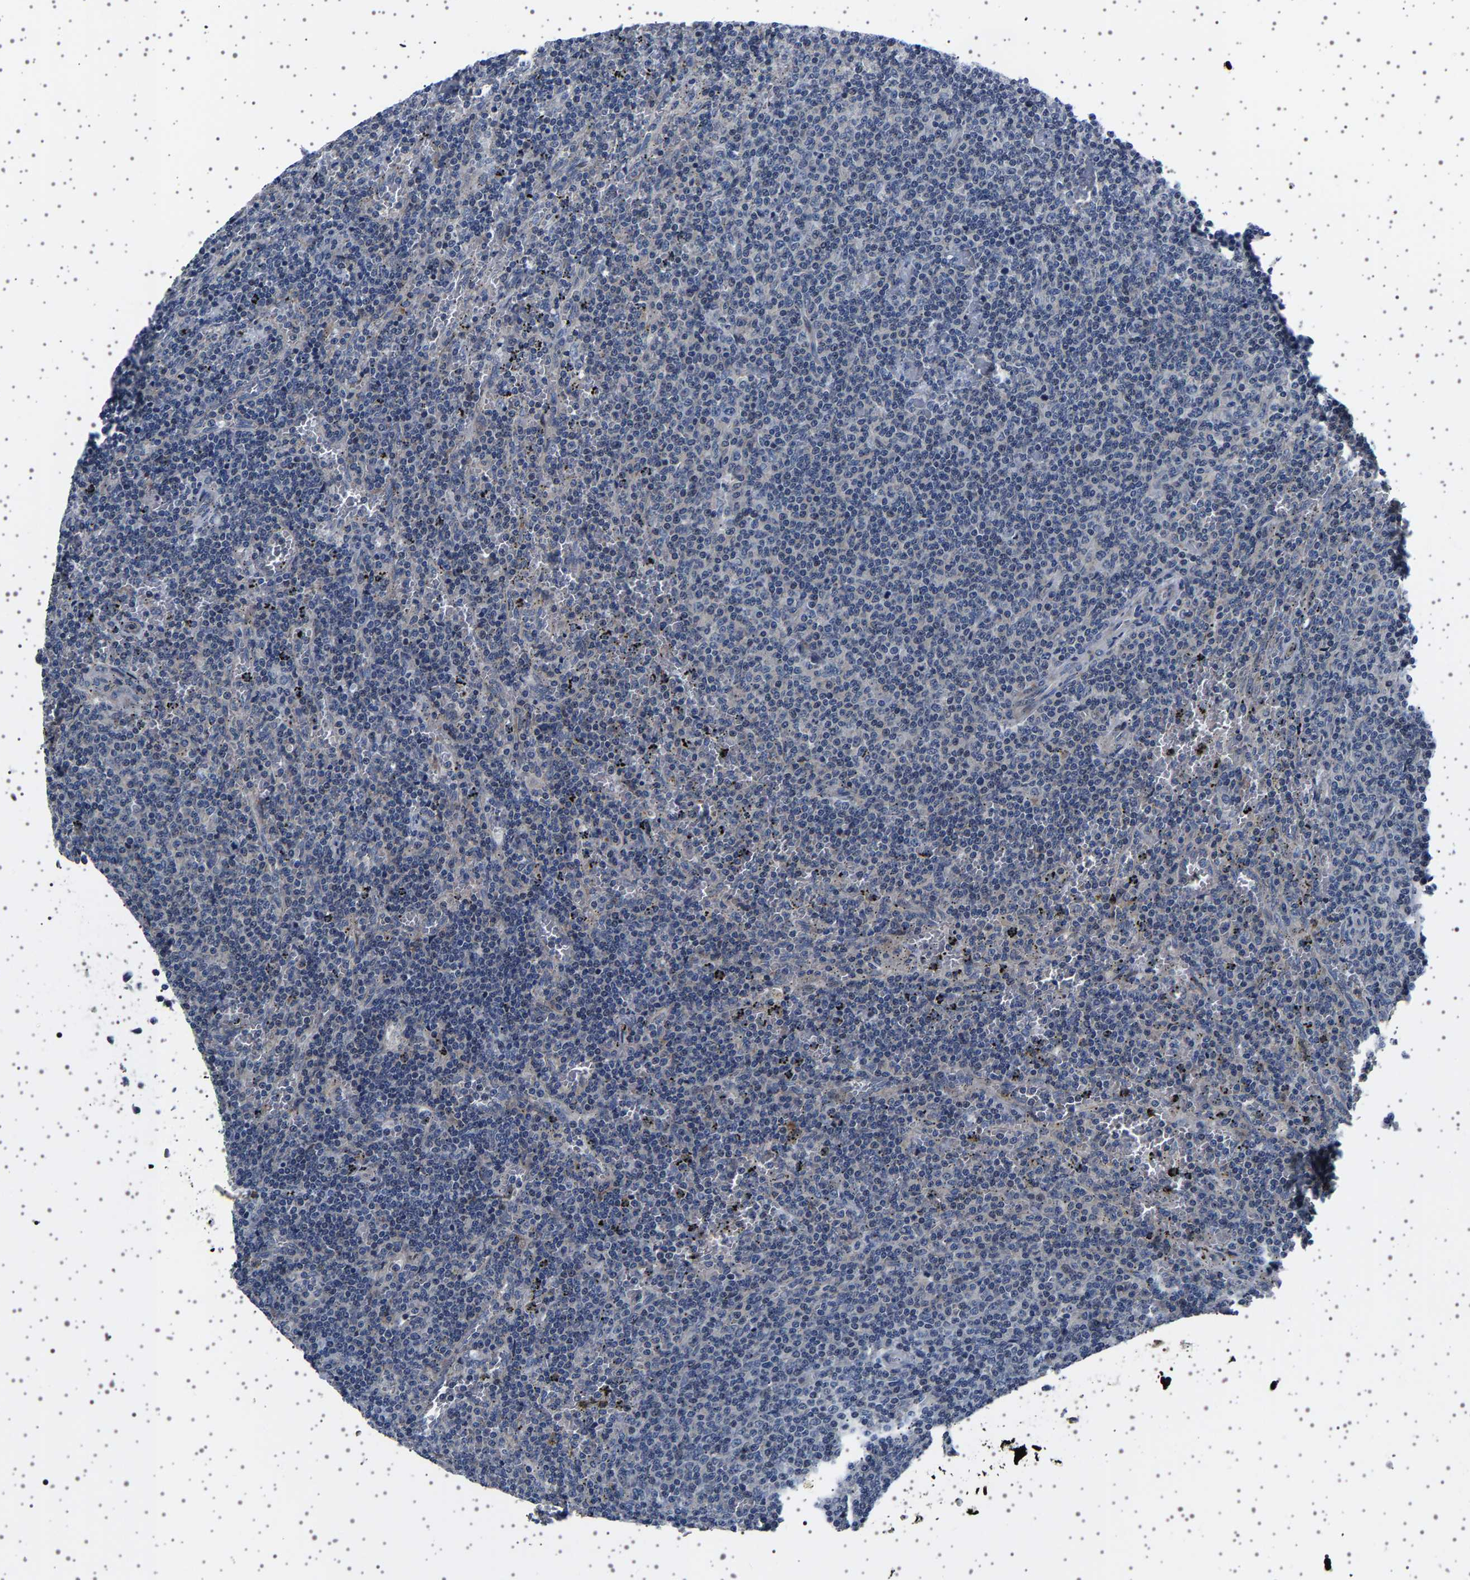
{"staining": {"intensity": "negative", "quantity": "none", "location": "none"}, "tissue": "lymphoma", "cell_type": "Tumor cells", "image_type": "cancer", "snomed": [{"axis": "morphology", "description": "Malignant lymphoma, non-Hodgkin's type, Low grade"}, {"axis": "topography", "description": "Spleen"}], "caption": "Tumor cells are negative for brown protein staining in lymphoma.", "gene": "PAK5", "patient": {"sex": "female", "age": 50}}